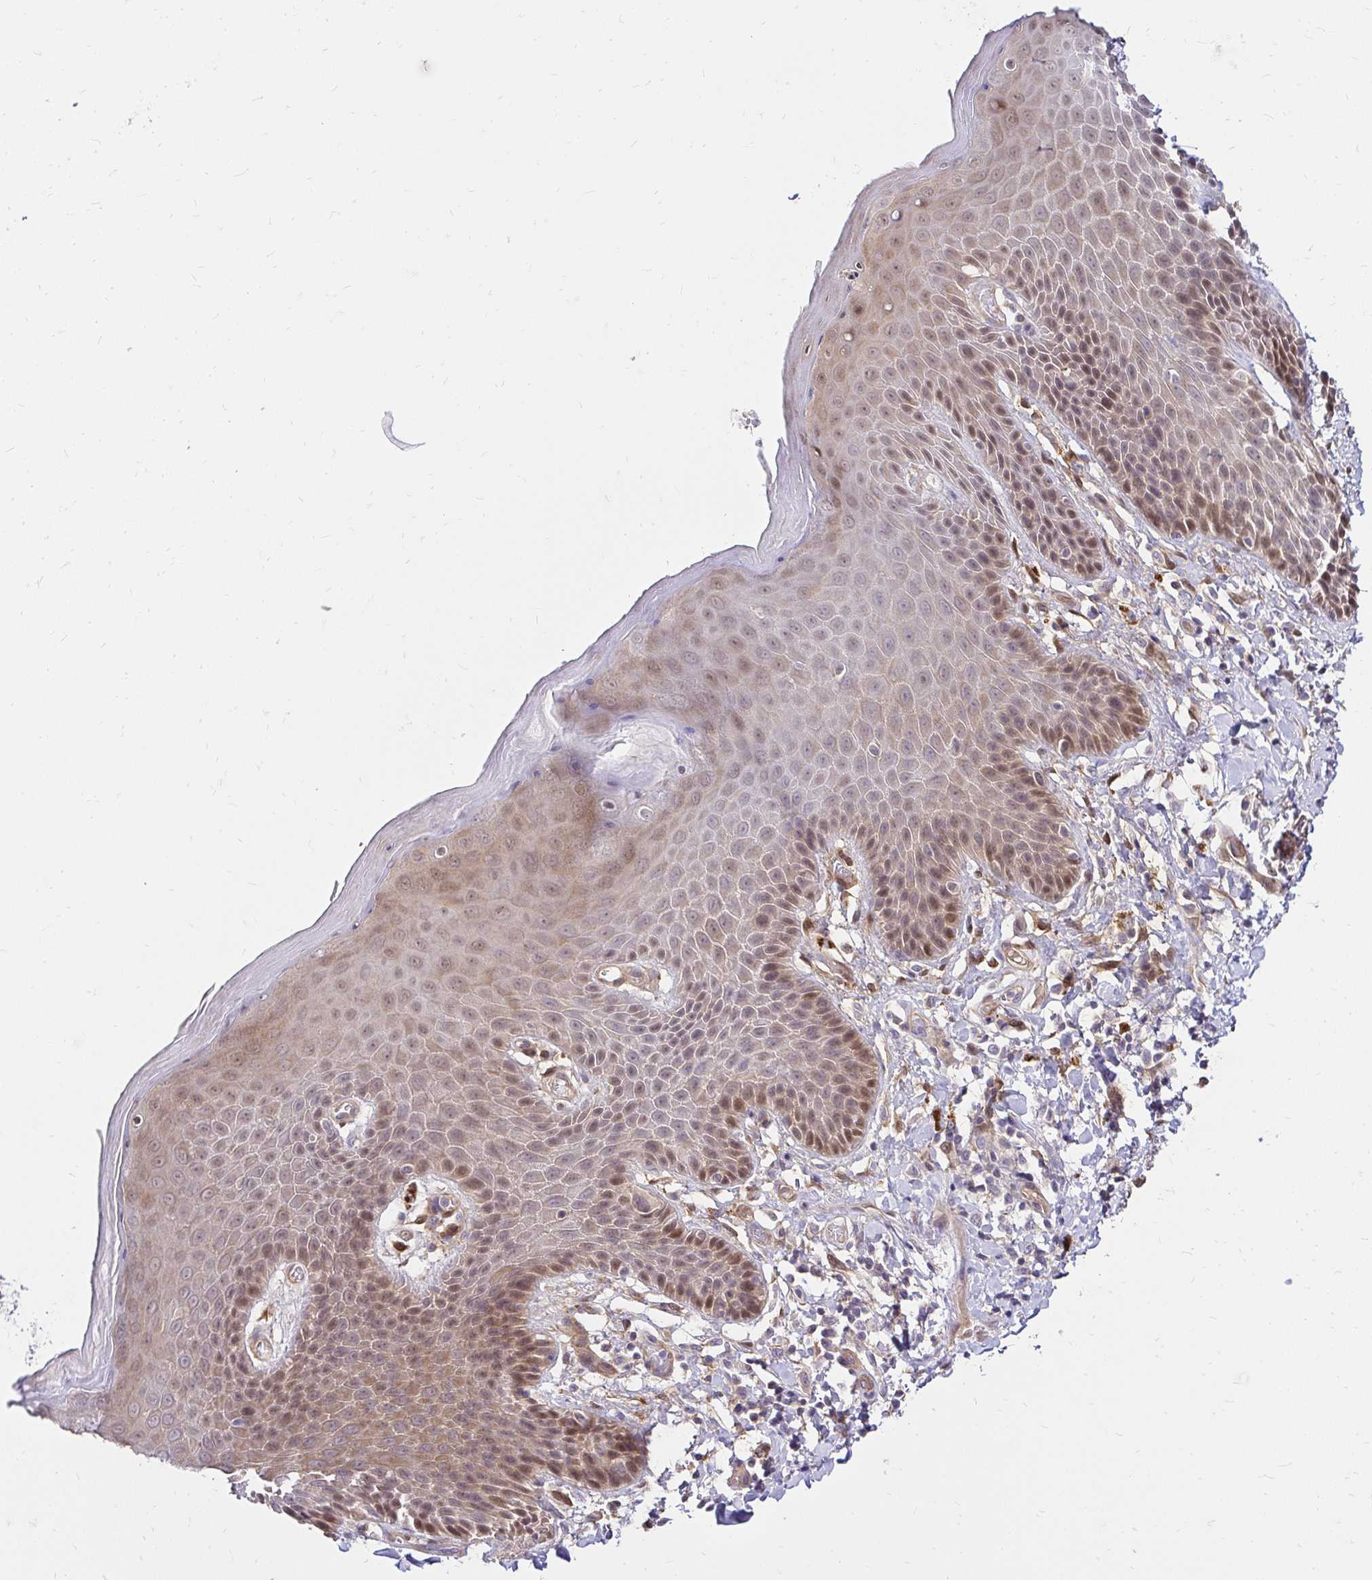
{"staining": {"intensity": "moderate", "quantity": "<25%", "location": "nuclear"}, "tissue": "skin", "cell_type": "Epidermal cells", "image_type": "normal", "snomed": [{"axis": "morphology", "description": "Normal tissue, NOS"}, {"axis": "topography", "description": "Anal"}, {"axis": "topography", "description": "Peripheral nerve tissue"}], "caption": "Immunohistochemistry (IHC) staining of normal skin, which shows low levels of moderate nuclear positivity in about <25% of epidermal cells indicating moderate nuclear protein staining. The staining was performed using DAB (3,3'-diaminobenzidine) (brown) for protein detection and nuclei were counterstained in hematoxylin (blue).", "gene": "YAP1", "patient": {"sex": "male", "age": 51}}